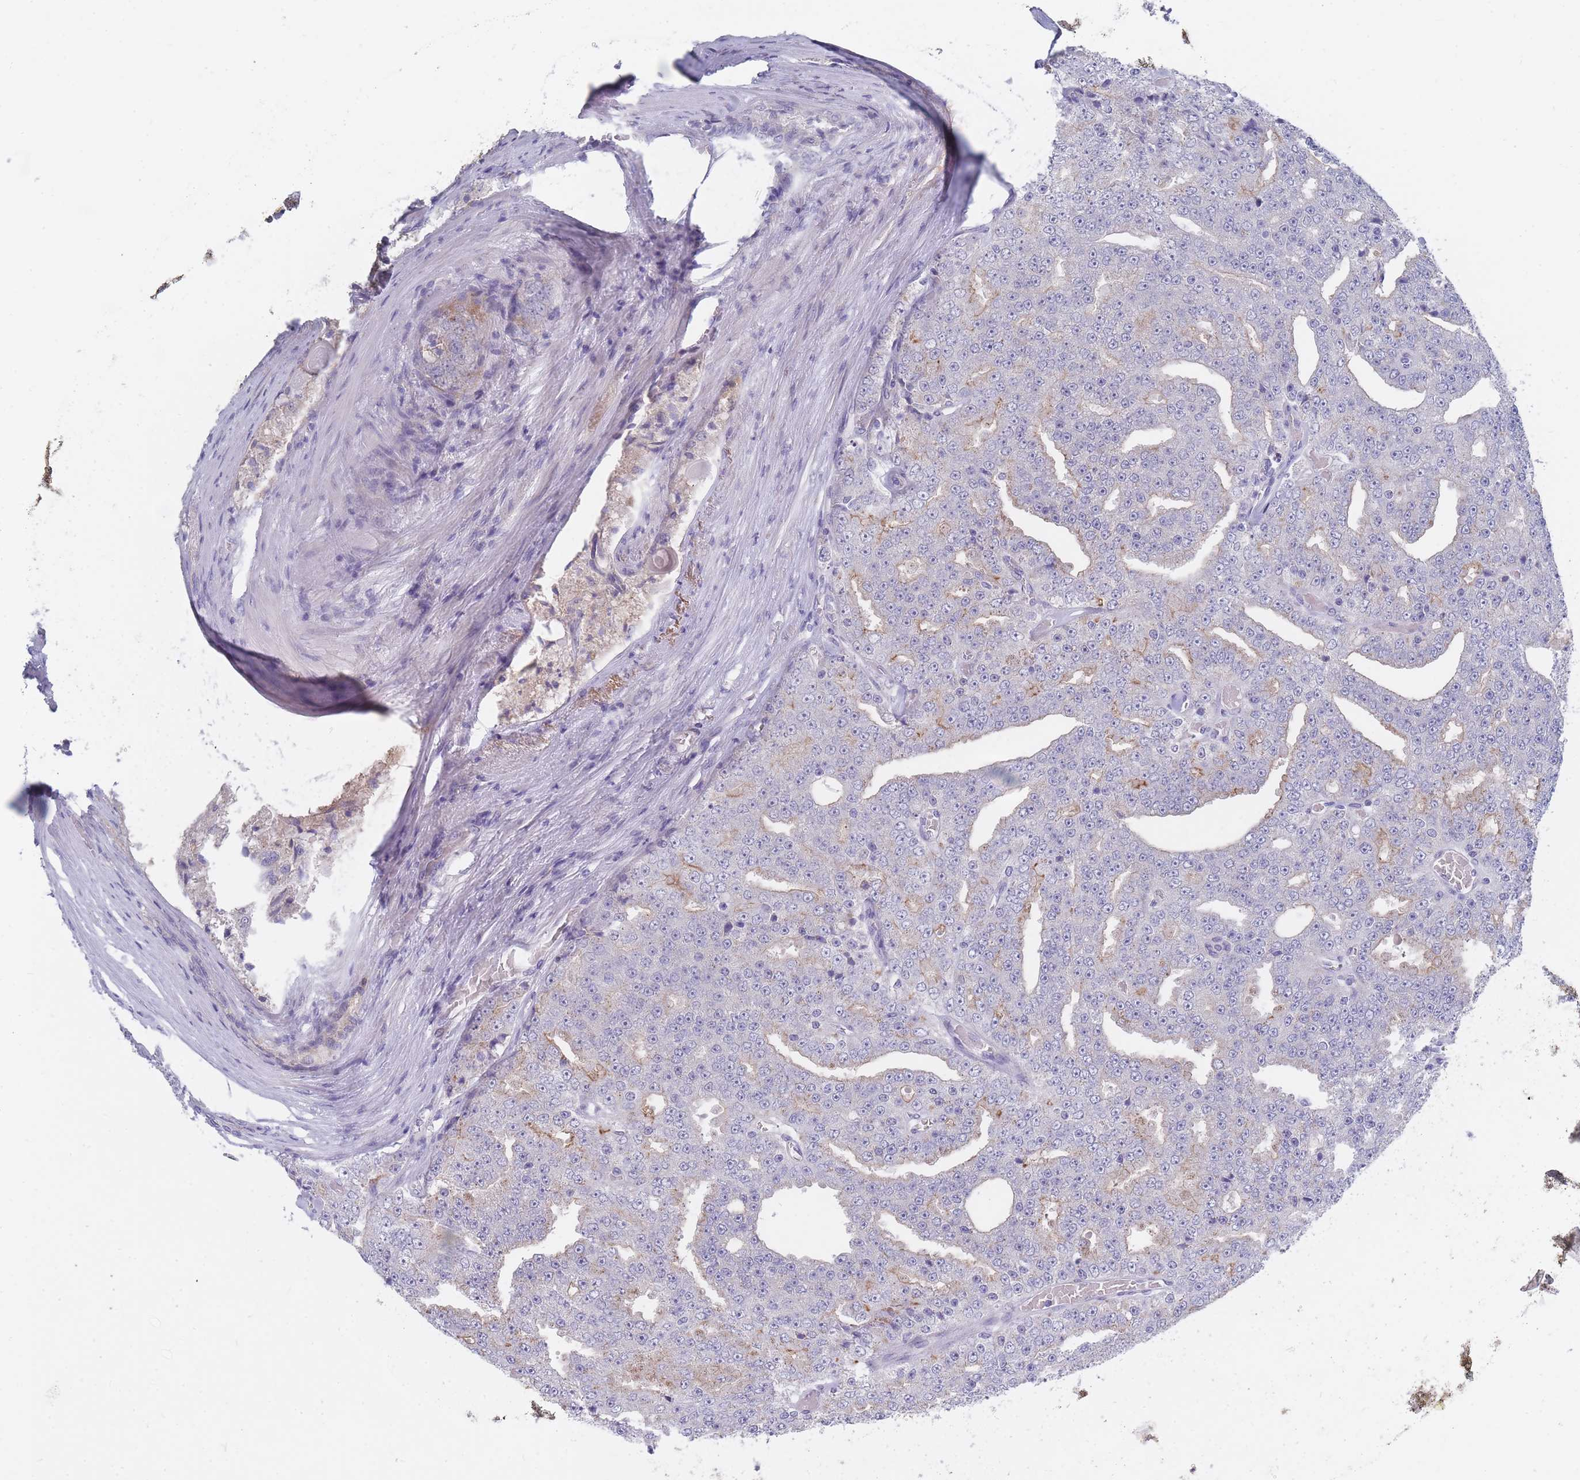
{"staining": {"intensity": "weak", "quantity": "<25%", "location": "cytoplasmic/membranous"}, "tissue": "prostate cancer", "cell_type": "Tumor cells", "image_type": "cancer", "snomed": [{"axis": "morphology", "description": "Adenocarcinoma, High grade"}, {"axis": "topography", "description": "Prostate"}], "caption": "Image shows no significant protein expression in tumor cells of prostate cancer. The staining is performed using DAB brown chromogen with nuclei counter-stained in using hematoxylin.", "gene": "PIGU", "patient": {"sex": "male", "age": 63}}